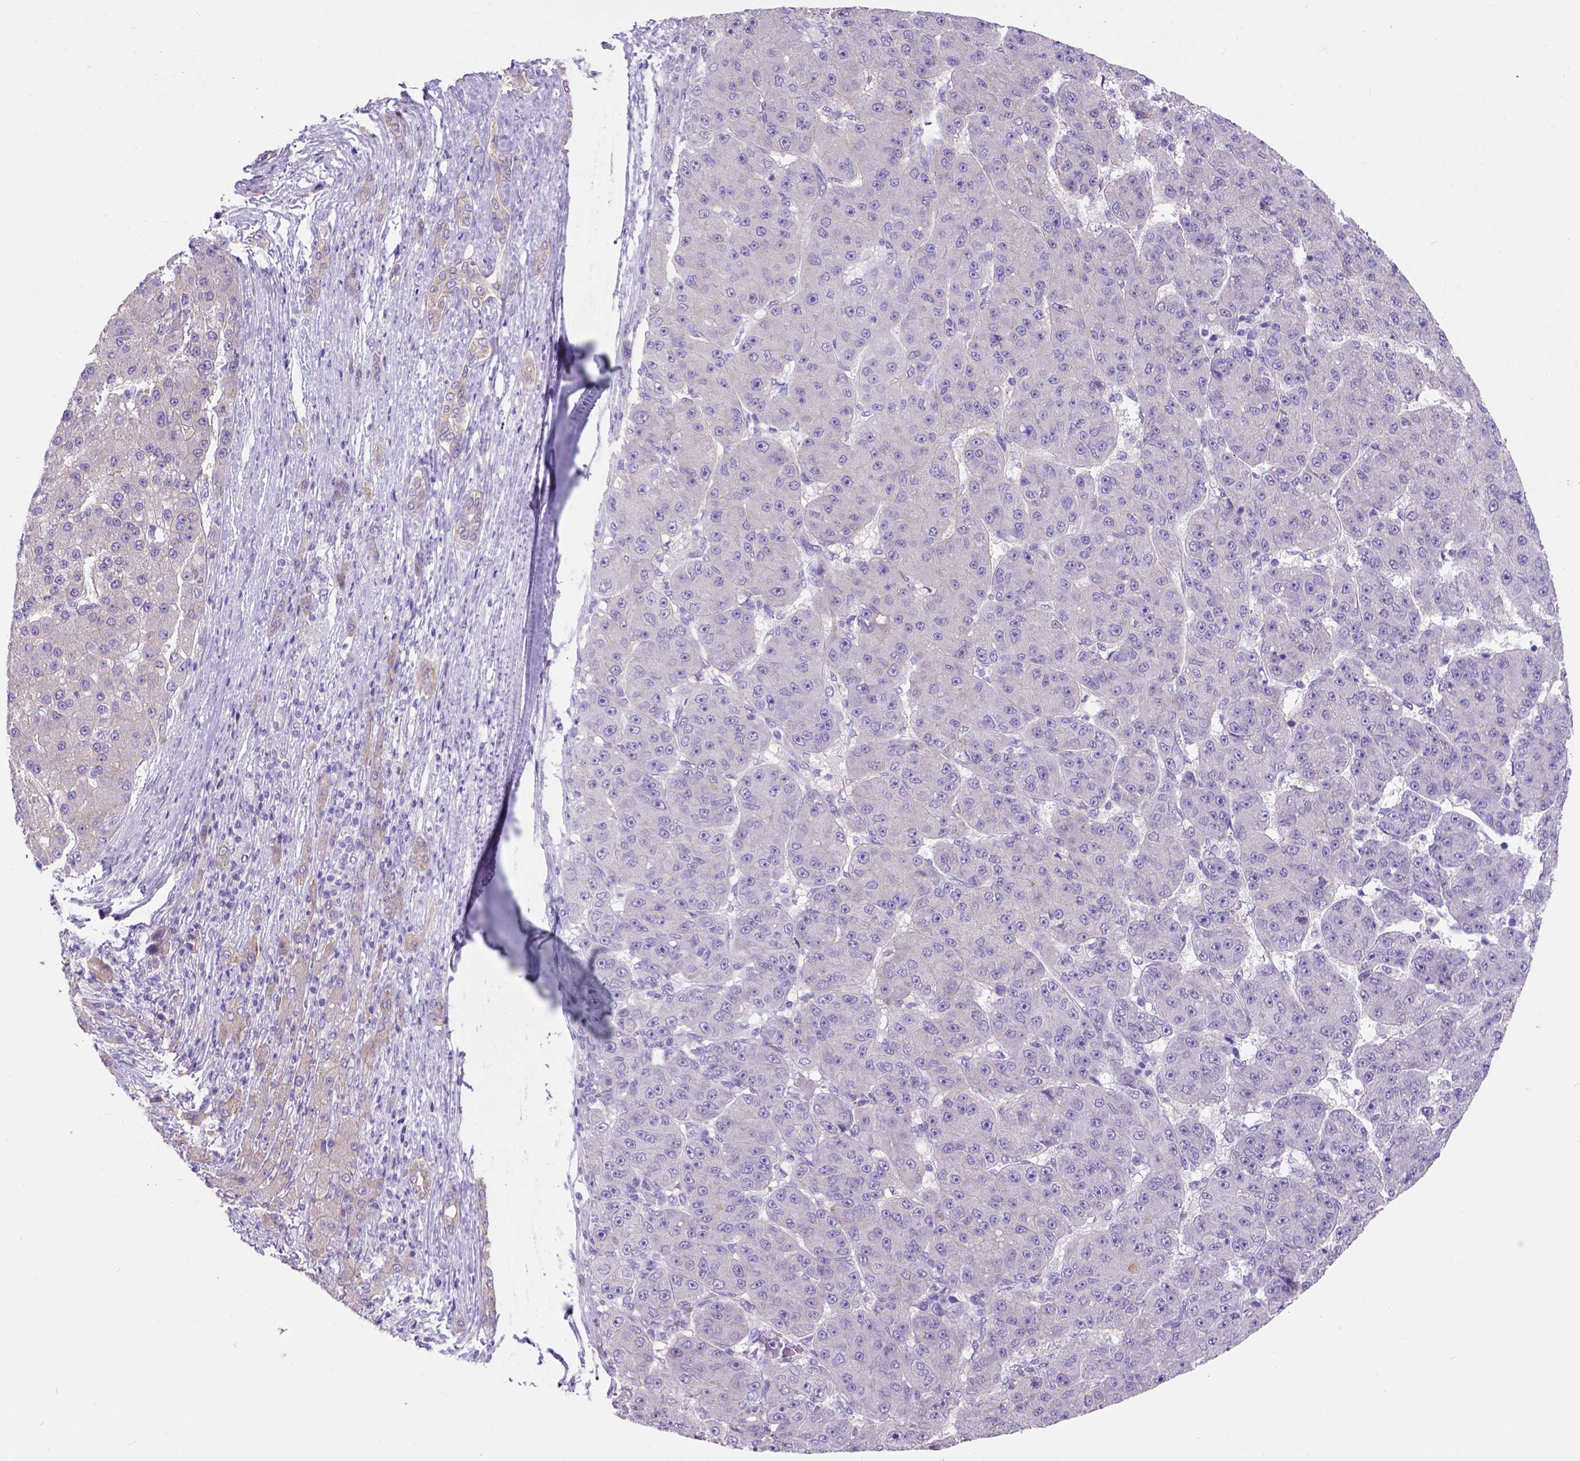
{"staining": {"intensity": "negative", "quantity": "none", "location": "none"}, "tissue": "liver cancer", "cell_type": "Tumor cells", "image_type": "cancer", "snomed": [{"axis": "morphology", "description": "Carcinoma, Hepatocellular, NOS"}, {"axis": "topography", "description": "Liver"}], "caption": "A photomicrograph of liver hepatocellular carcinoma stained for a protein demonstrates no brown staining in tumor cells. Brightfield microscopy of immunohistochemistry (IHC) stained with DAB (brown) and hematoxylin (blue), captured at high magnification.", "gene": "EGFR", "patient": {"sex": "male", "age": 67}}